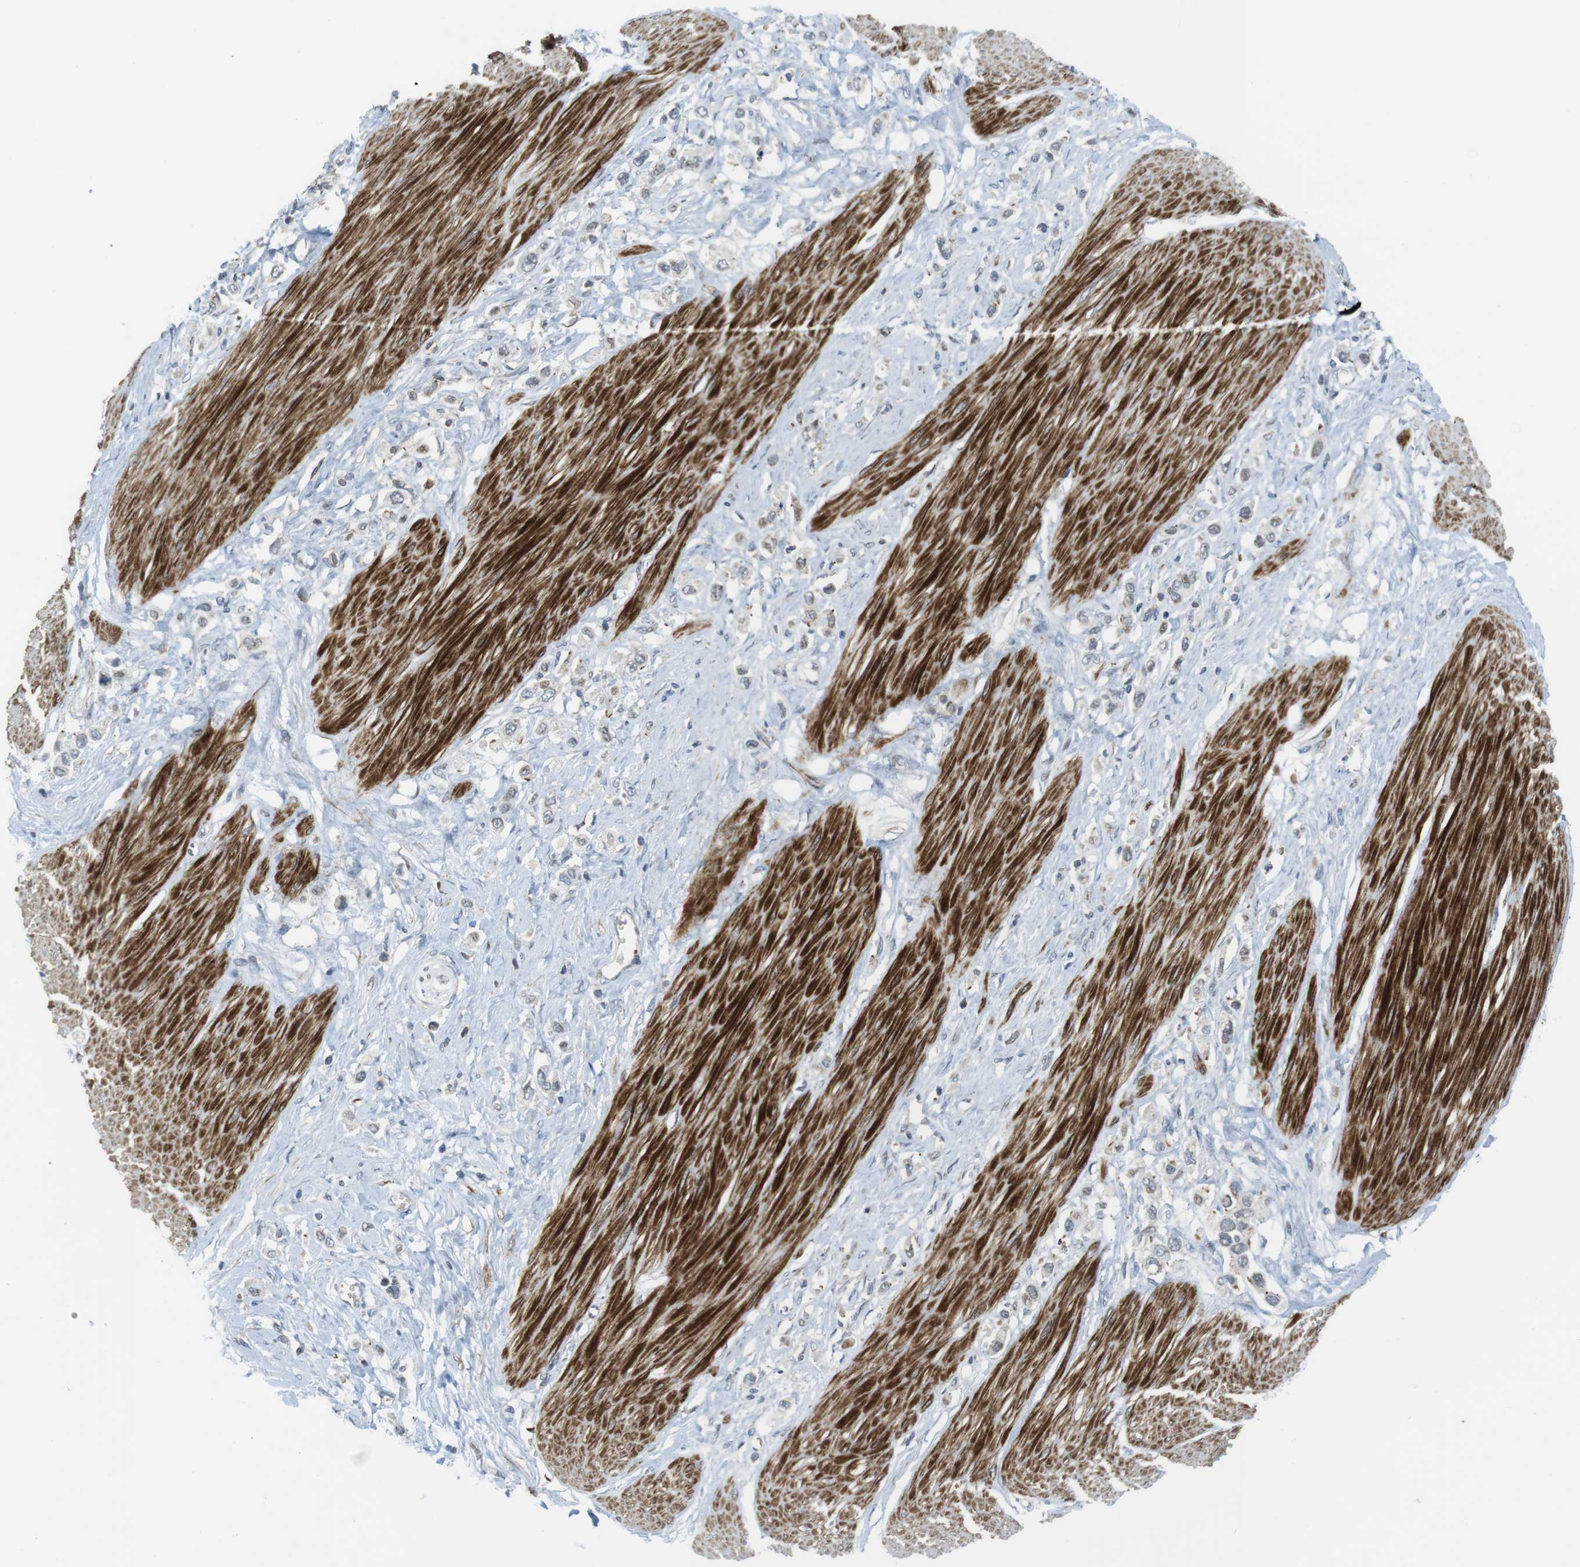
{"staining": {"intensity": "negative", "quantity": "none", "location": "none"}, "tissue": "stomach cancer", "cell_type": "Tumor cells", "image_type": "cancer", "snomed": [{"axis": "morphology", "description": "Adenocarcinoma, NOS"}, {"axis": "topography", "description": "Stomach"}], "caption": "Image shows no protein positivity in tumor cells of stomach cancer tissue.", "gene": "CUL7", "patient": {"sex": "female", "age": 65}}